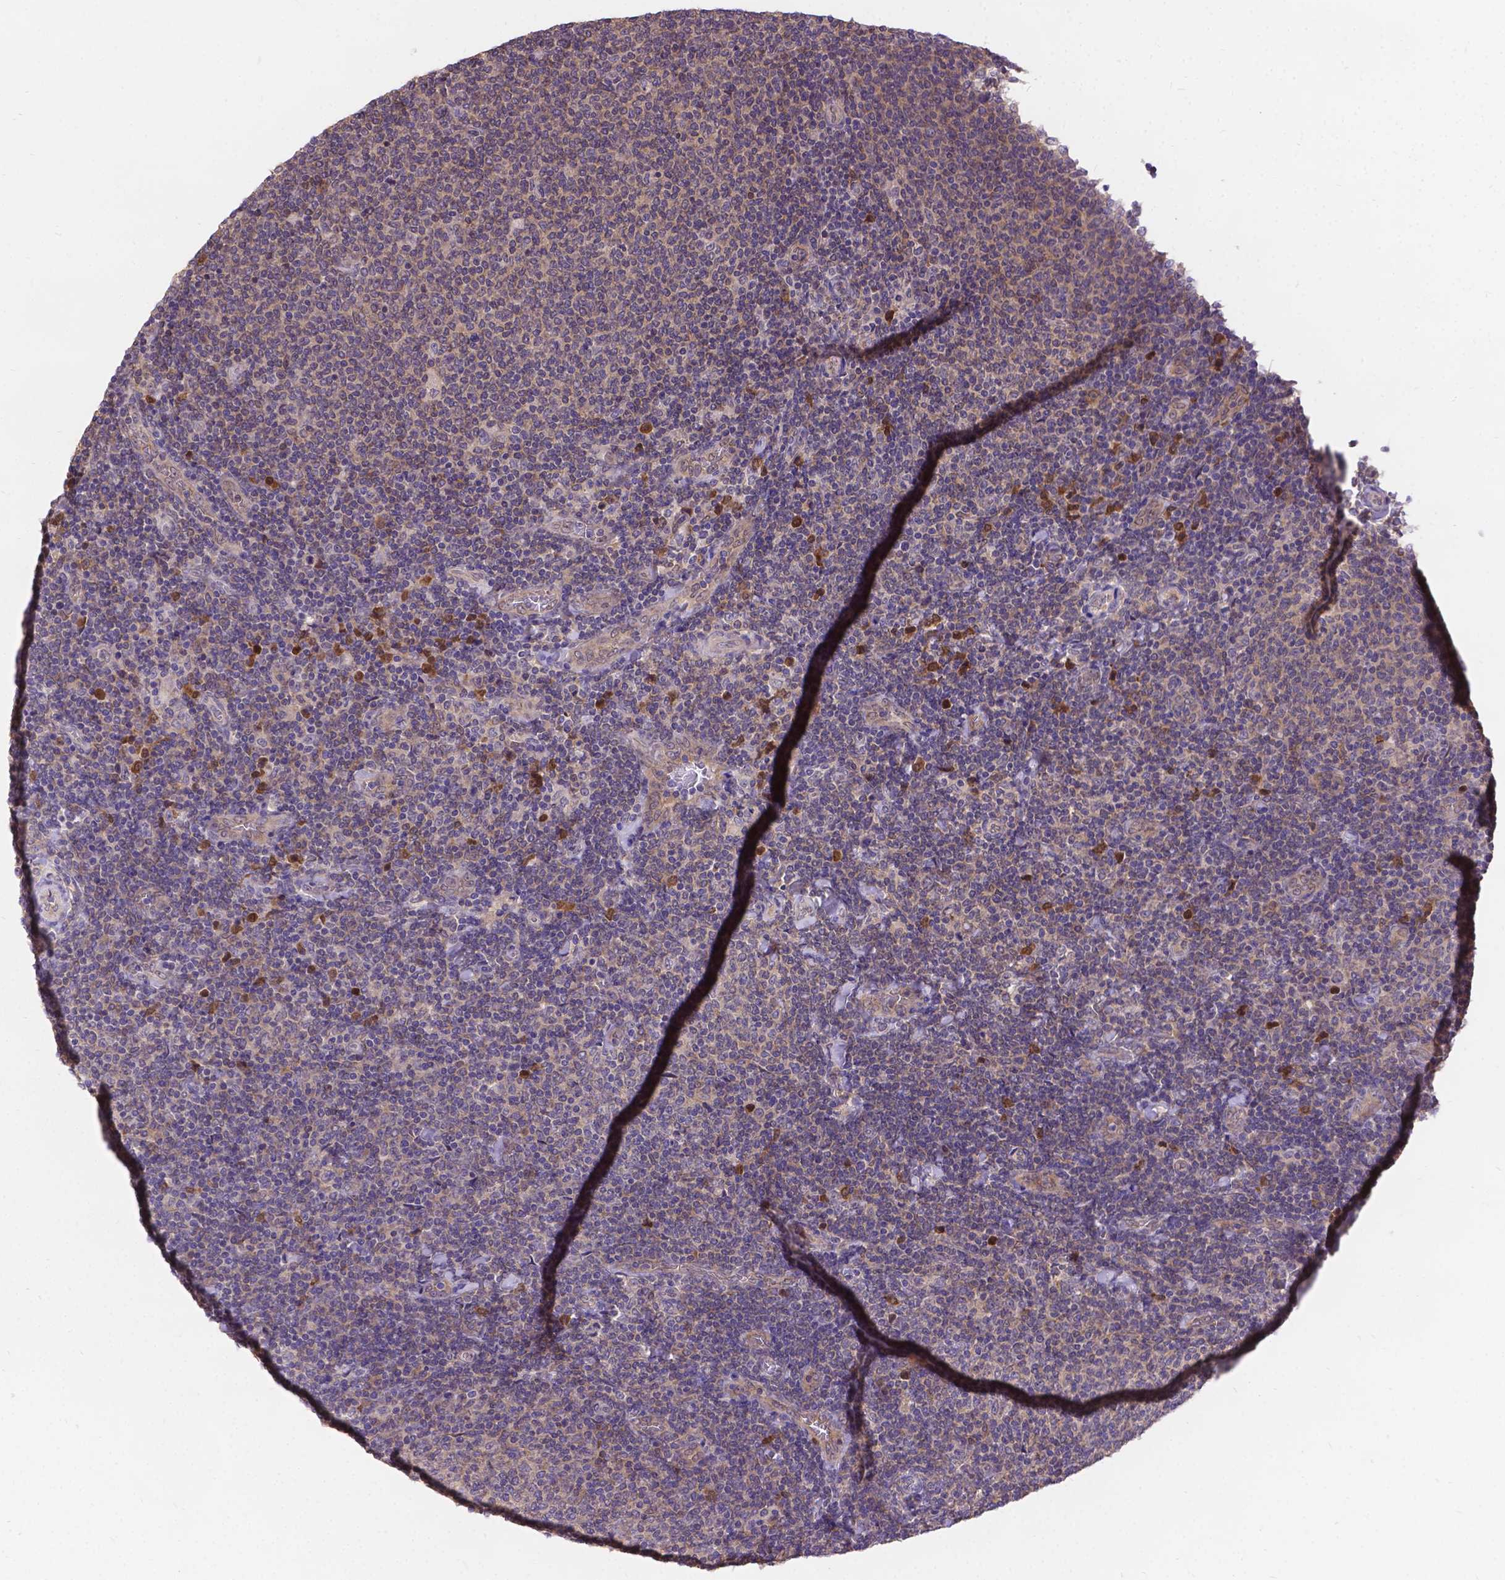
{"staining": {"intensity": "weak", "quantity": "25%-75%", "location": "cytoplasmic/membranous"}, "tissue": "lymphoma", "cell_type": "Tumor cells", "image_type": "cancer", "snomed": [{"axis": "morphology", "description": "Malignant lymphoma, non-Hodgkin's type, Low grade"}, {"axis": "topography", "description": "Lymph node"}], "caption": "Immunohistochemistry (IHC) micrograph of human malignant lymphoma, non-Hodgkin's type (low-grade) stained for a protein (brown), which exhibits low levels of weak cytoplasmic/membranous staining in approximately 25%-75% of tumor cells.", "gene": "DENND6A", "patient": {"sex": "male", "age": 52}}